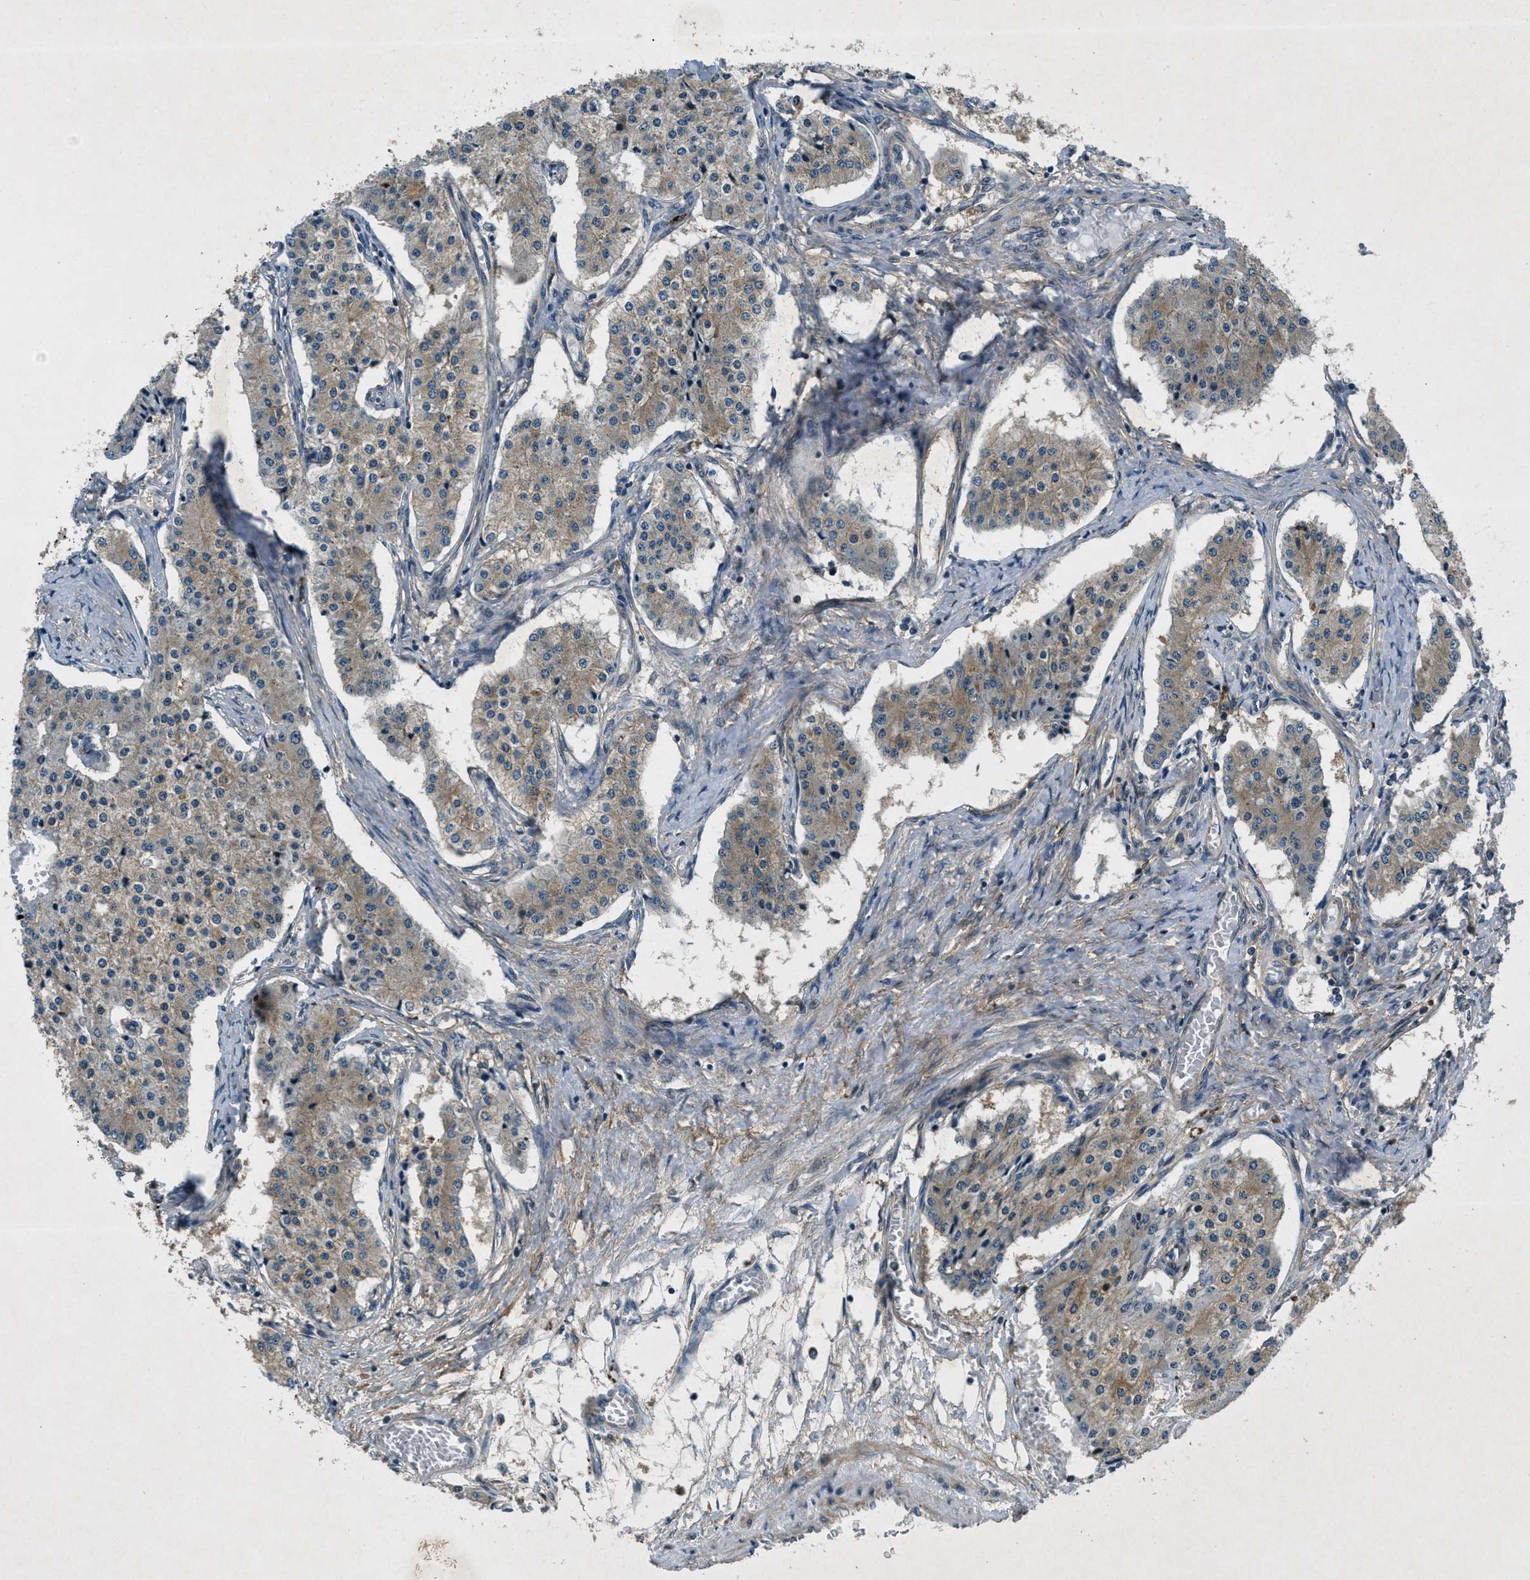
{"staining": {"intensity": "moderate", "quantity": ">75%", "location": "cytoplasmic/membranous"}, "tissue": "carcinoid", "cell_type": "Tumor cells", "image_type": "cancer", "snomed": [{"axis": "morphology", "description": "Carcinoid, malignant, NOS"}, {"axis": "topography", "description": "Colon"}], "caption": "Carcinoid tissue shows moderate cytoplasmic/membranous expression in about >75% of tumor cells", "gene": "EPSTI1", "patient": {"sex": "female", "age": 52}}